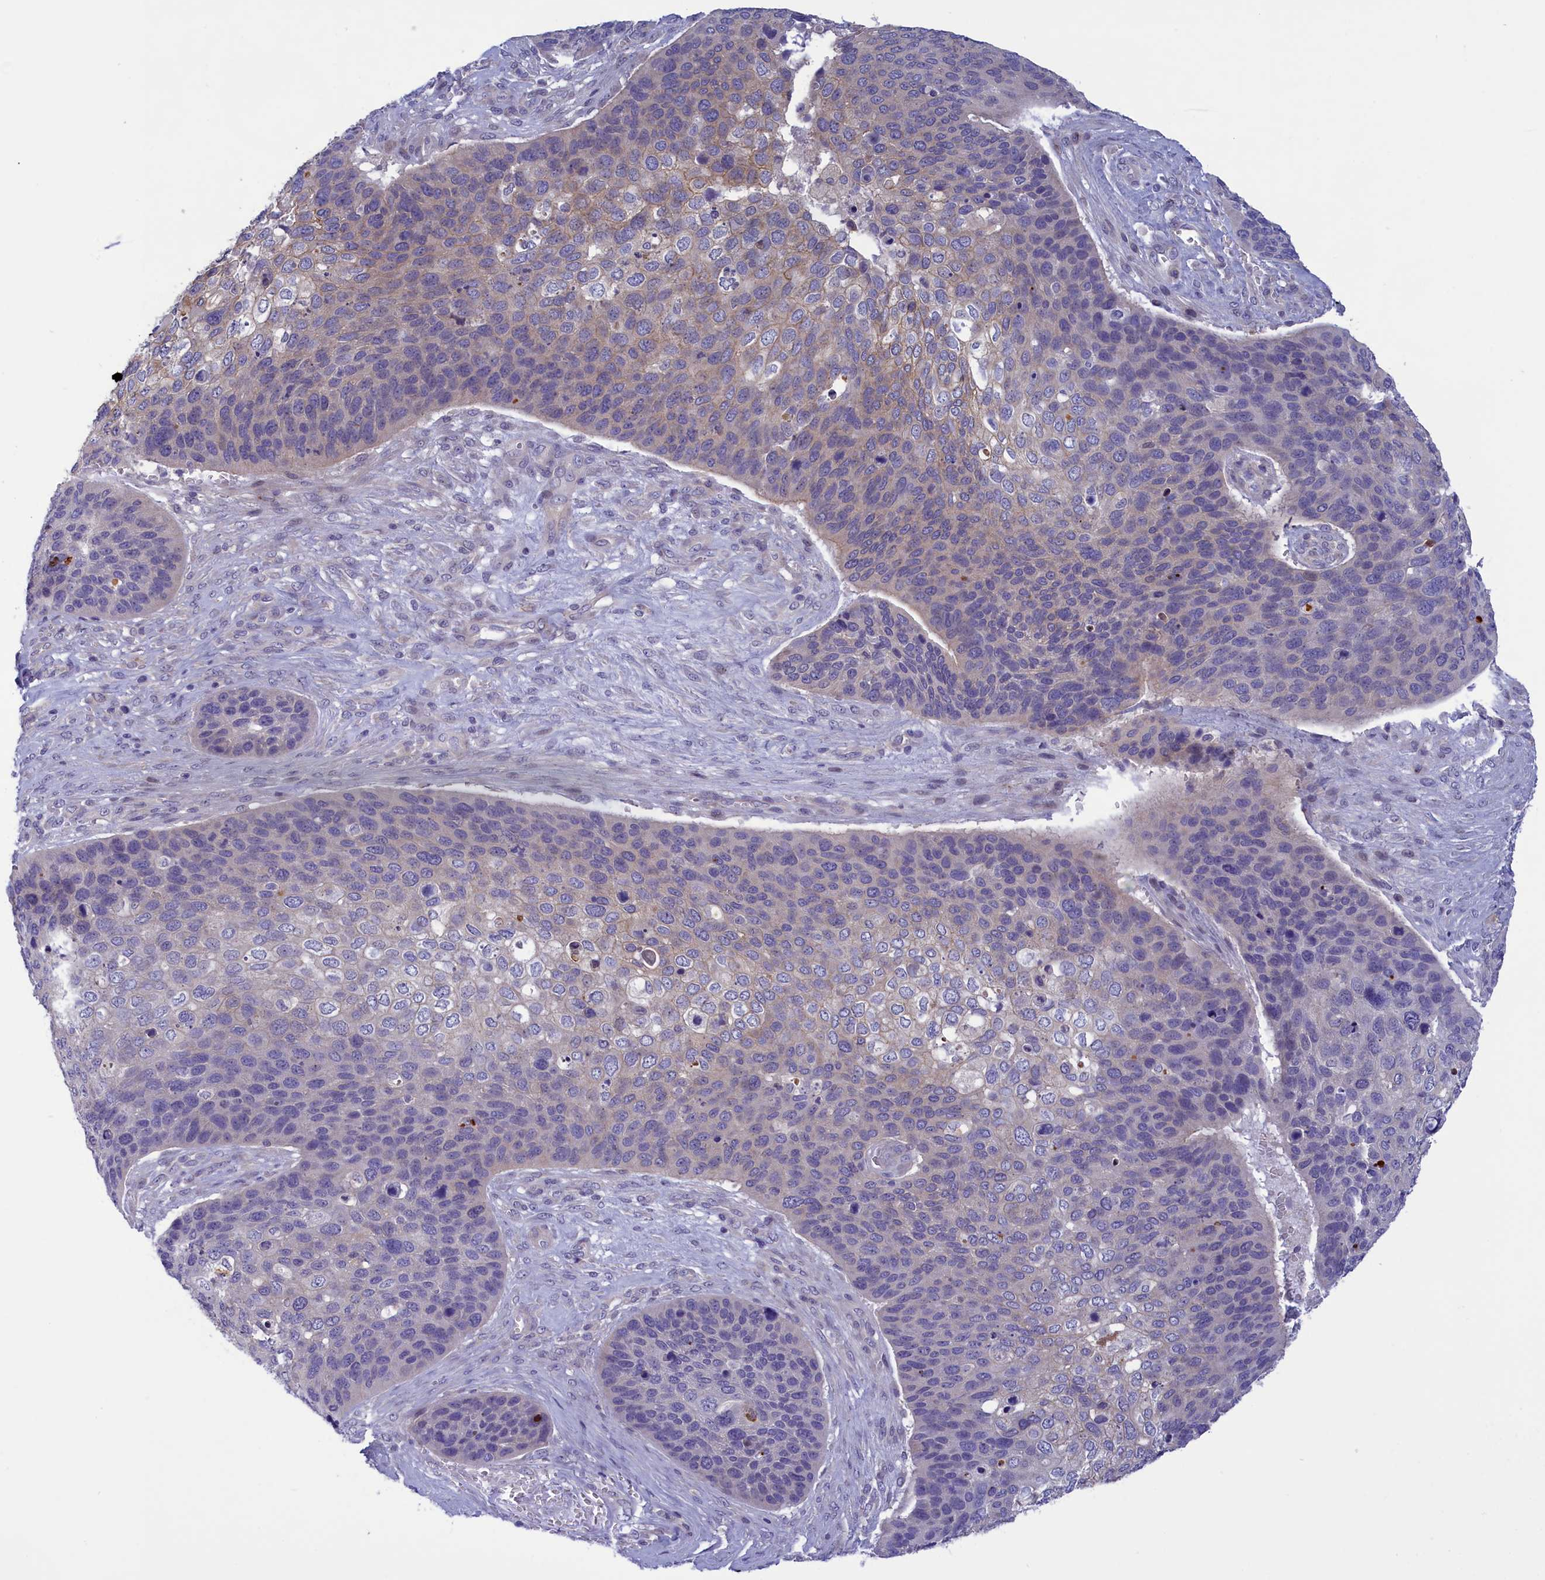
{"staining": {"intensity": "weak", "quantity": "<25%", "location": "cytoplasmic/membranous"}, "tissue": "skin cancer", "cell_type": "Tumor cells", "image_type": "cancer", "snomed": [{"axis": "morphology", "description": "Basal cell carcinoma"}, {"axis": "topography", "description": "Skin"}], "caption": "An image of basal cell carcinoma (skin) stained for a protein reveals no brown staining in tumor cells.", "gene": "CORO2A", "patient": {"sex": "female", "age": 74}}